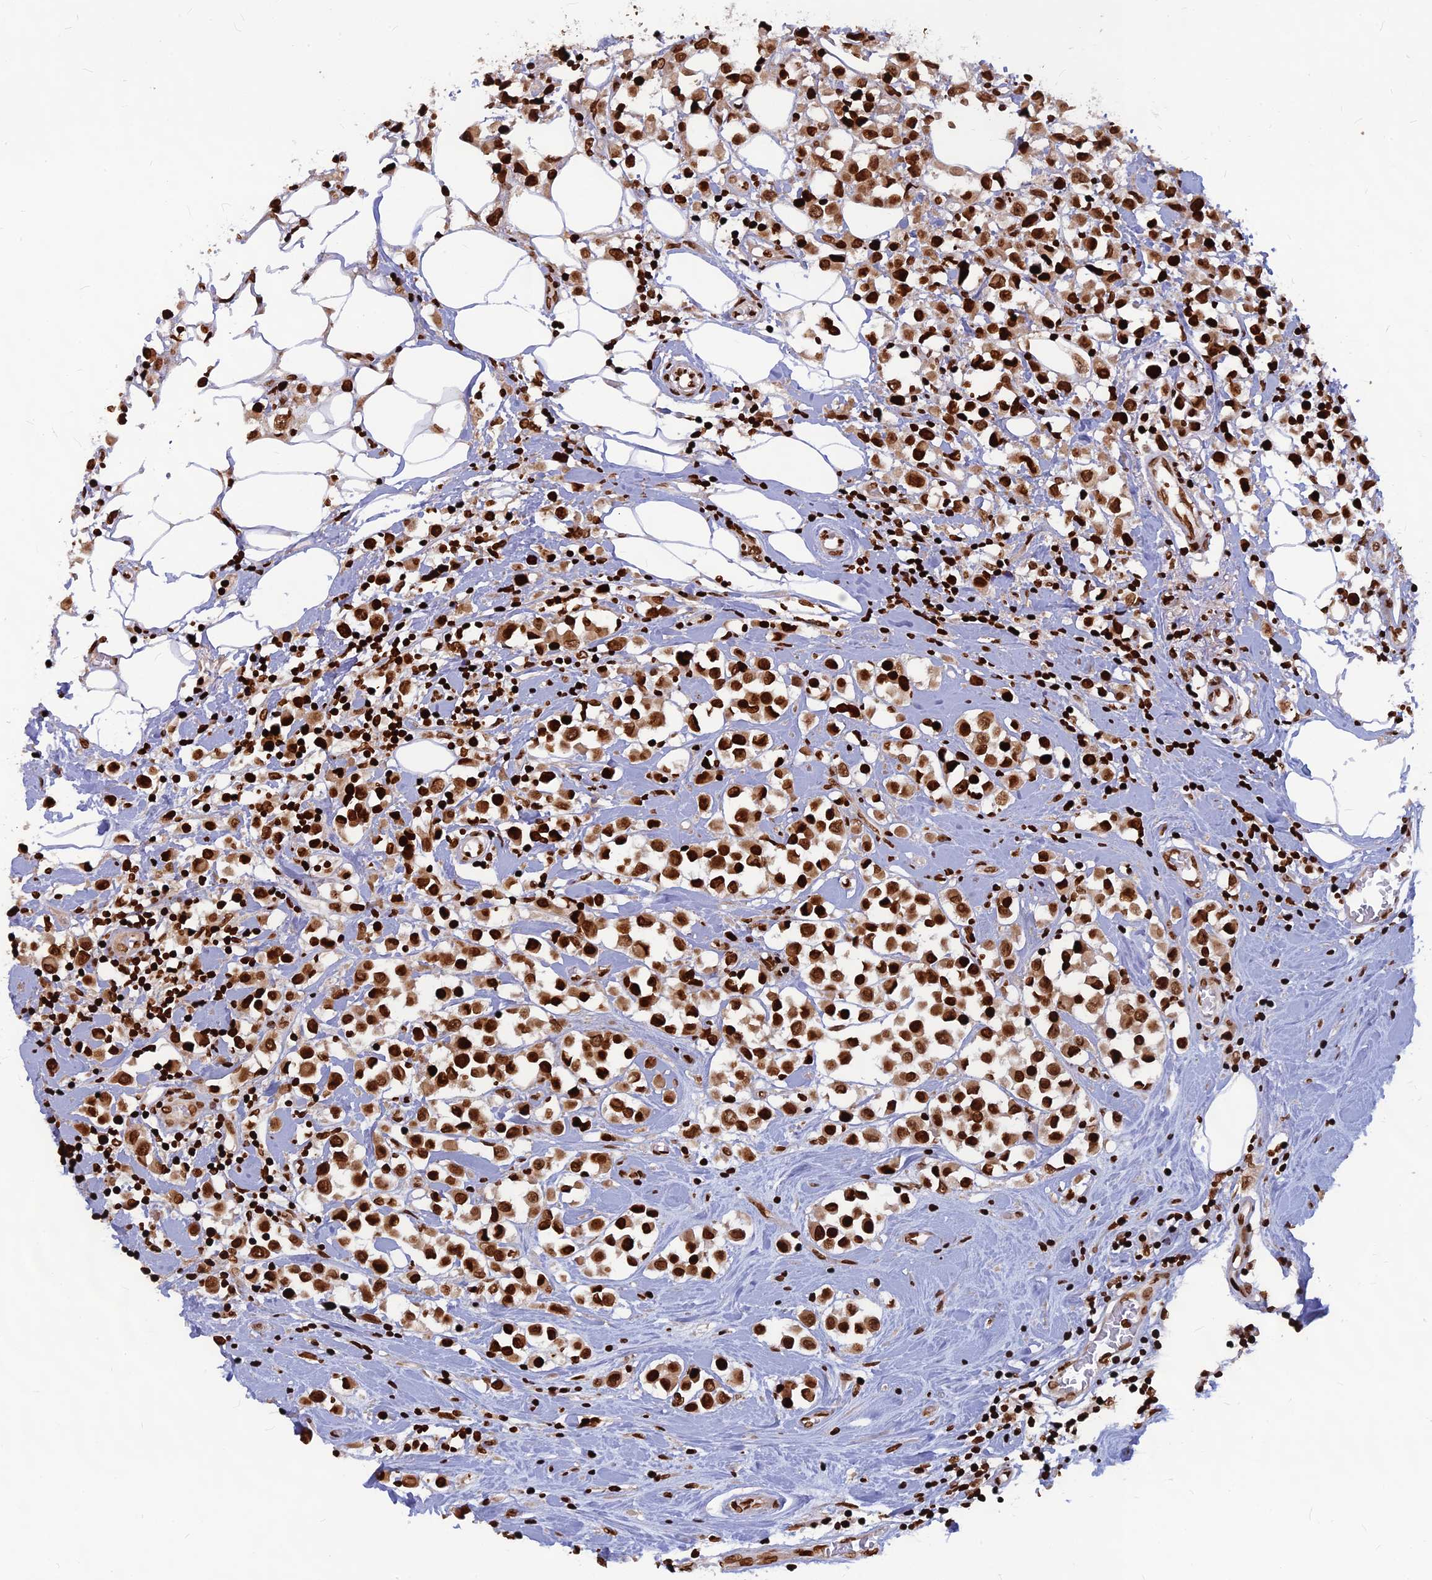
{"staining": {"intensity": "strong", "quantity": ">75%", "location": "nuclear"}, "tissue": "breast cancer", "cell_type": "Tumor cells", "image_type": "cancer", "snomed": [{"axis": "morphology", "description": "Duct carcinoma"}, {"axis": "topography", "description": "Breast"}], "caption": "Immunohistochemical staining of breast cancer reveals high levels of strong nuclear staining in approximately >75% of tumor cells.", "gene": "TET2", "patient": {"sex": "female", "age": 61}}